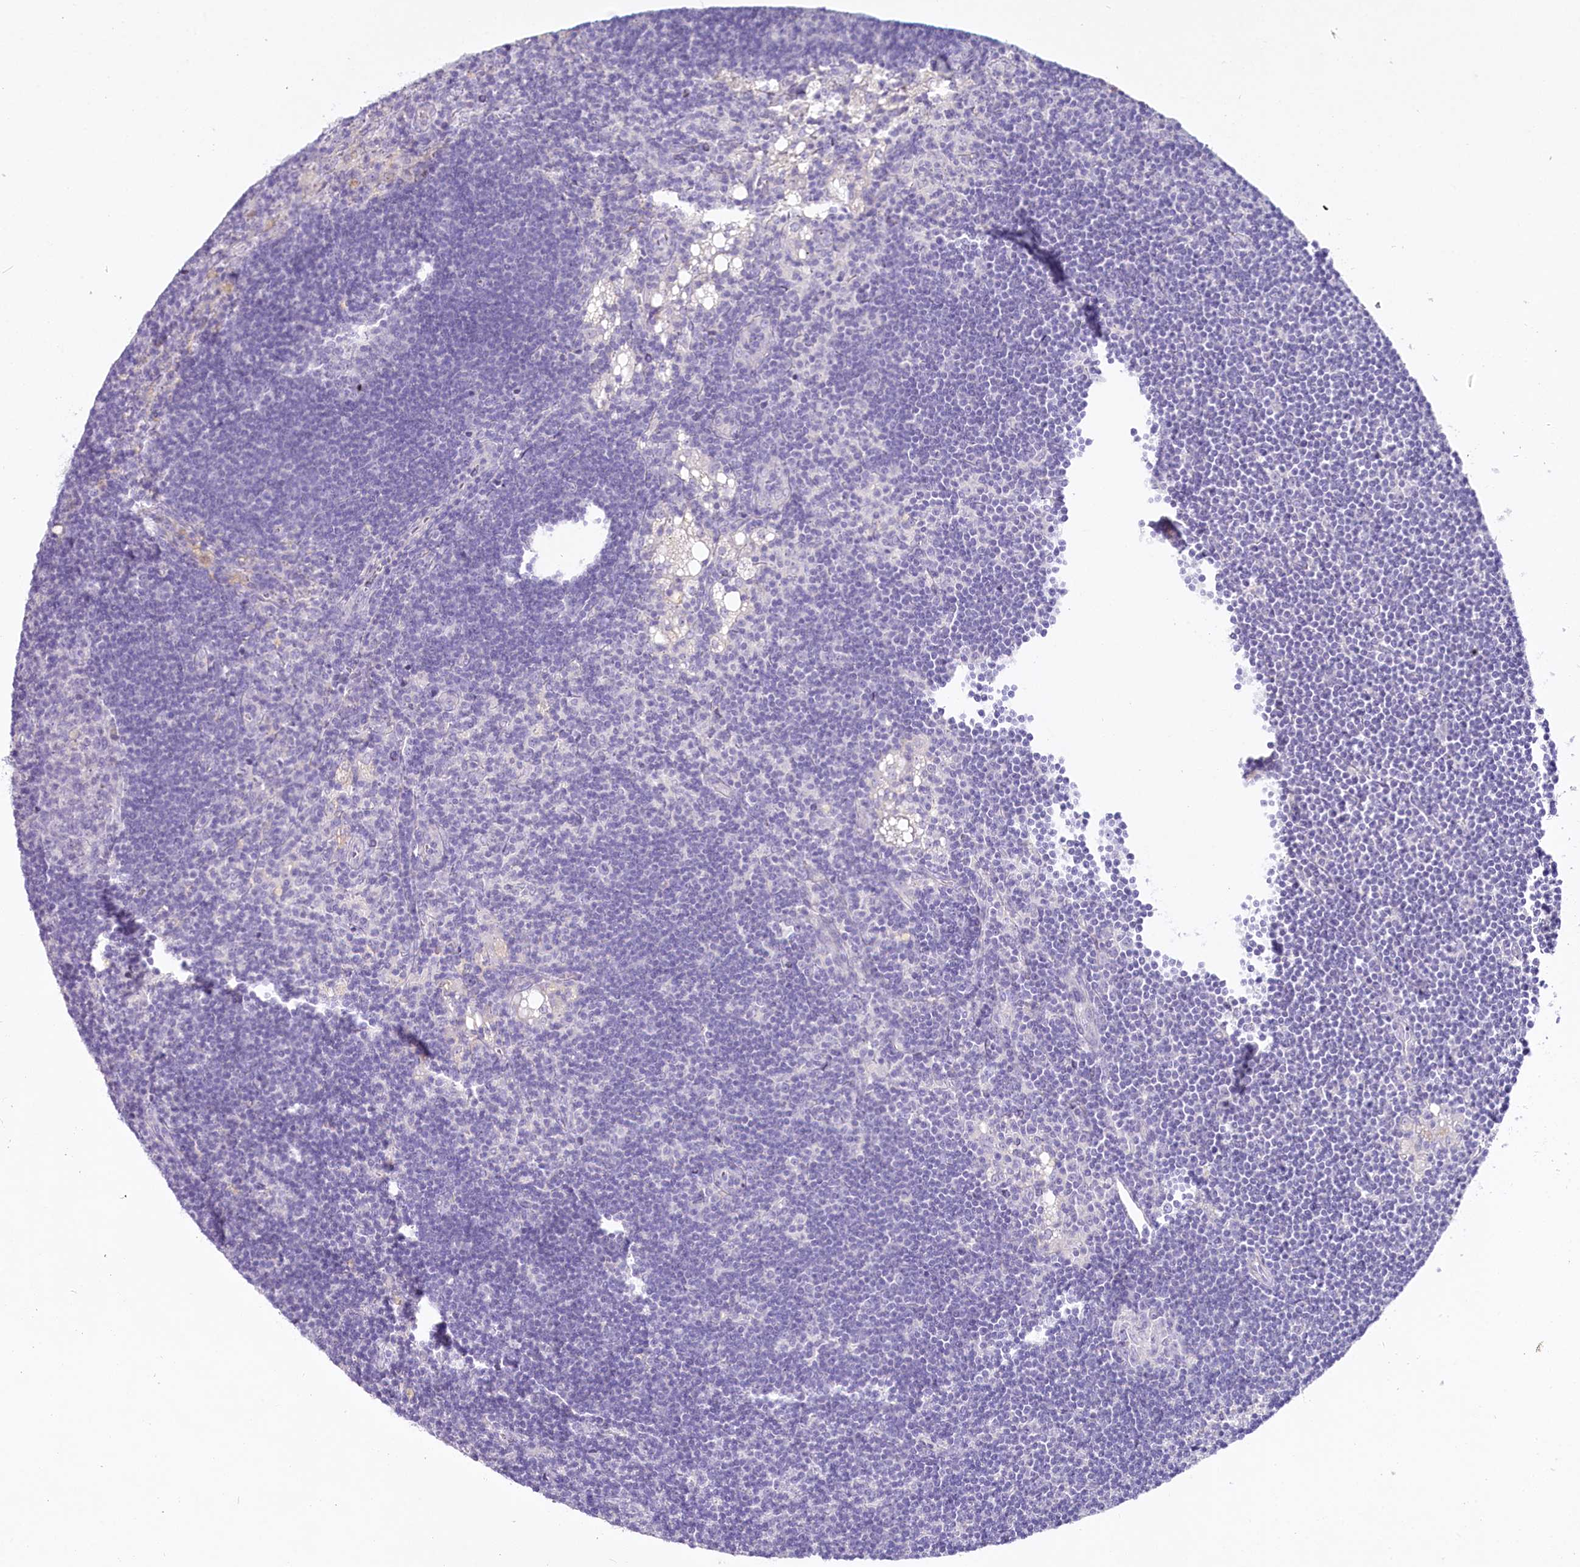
{"staining": {"intensity": "negative", "quantity": "none", "location": "none"}, "tissue": "lymph node", "cell_type": "Germinal center cells", "image_type": "normal", "snomed": [{"axis": "morphology", "description": "Normal tissue, NOS"}, {"axis": "topography", "description": "Lymph node"}], "caption": "Immunohistochemistry (IHC) histopathology image of unremarkable lymph node stained for a protein (brown), which displays no positivity in germinal center cells. (Stains: DAB immunohistochemistry (IHC) with hematoxylin counter stain, Microscopy: brightfield microscopy at high magnification).", "gene": "HPD", "patient": {"sex": "male", "age": 24}}